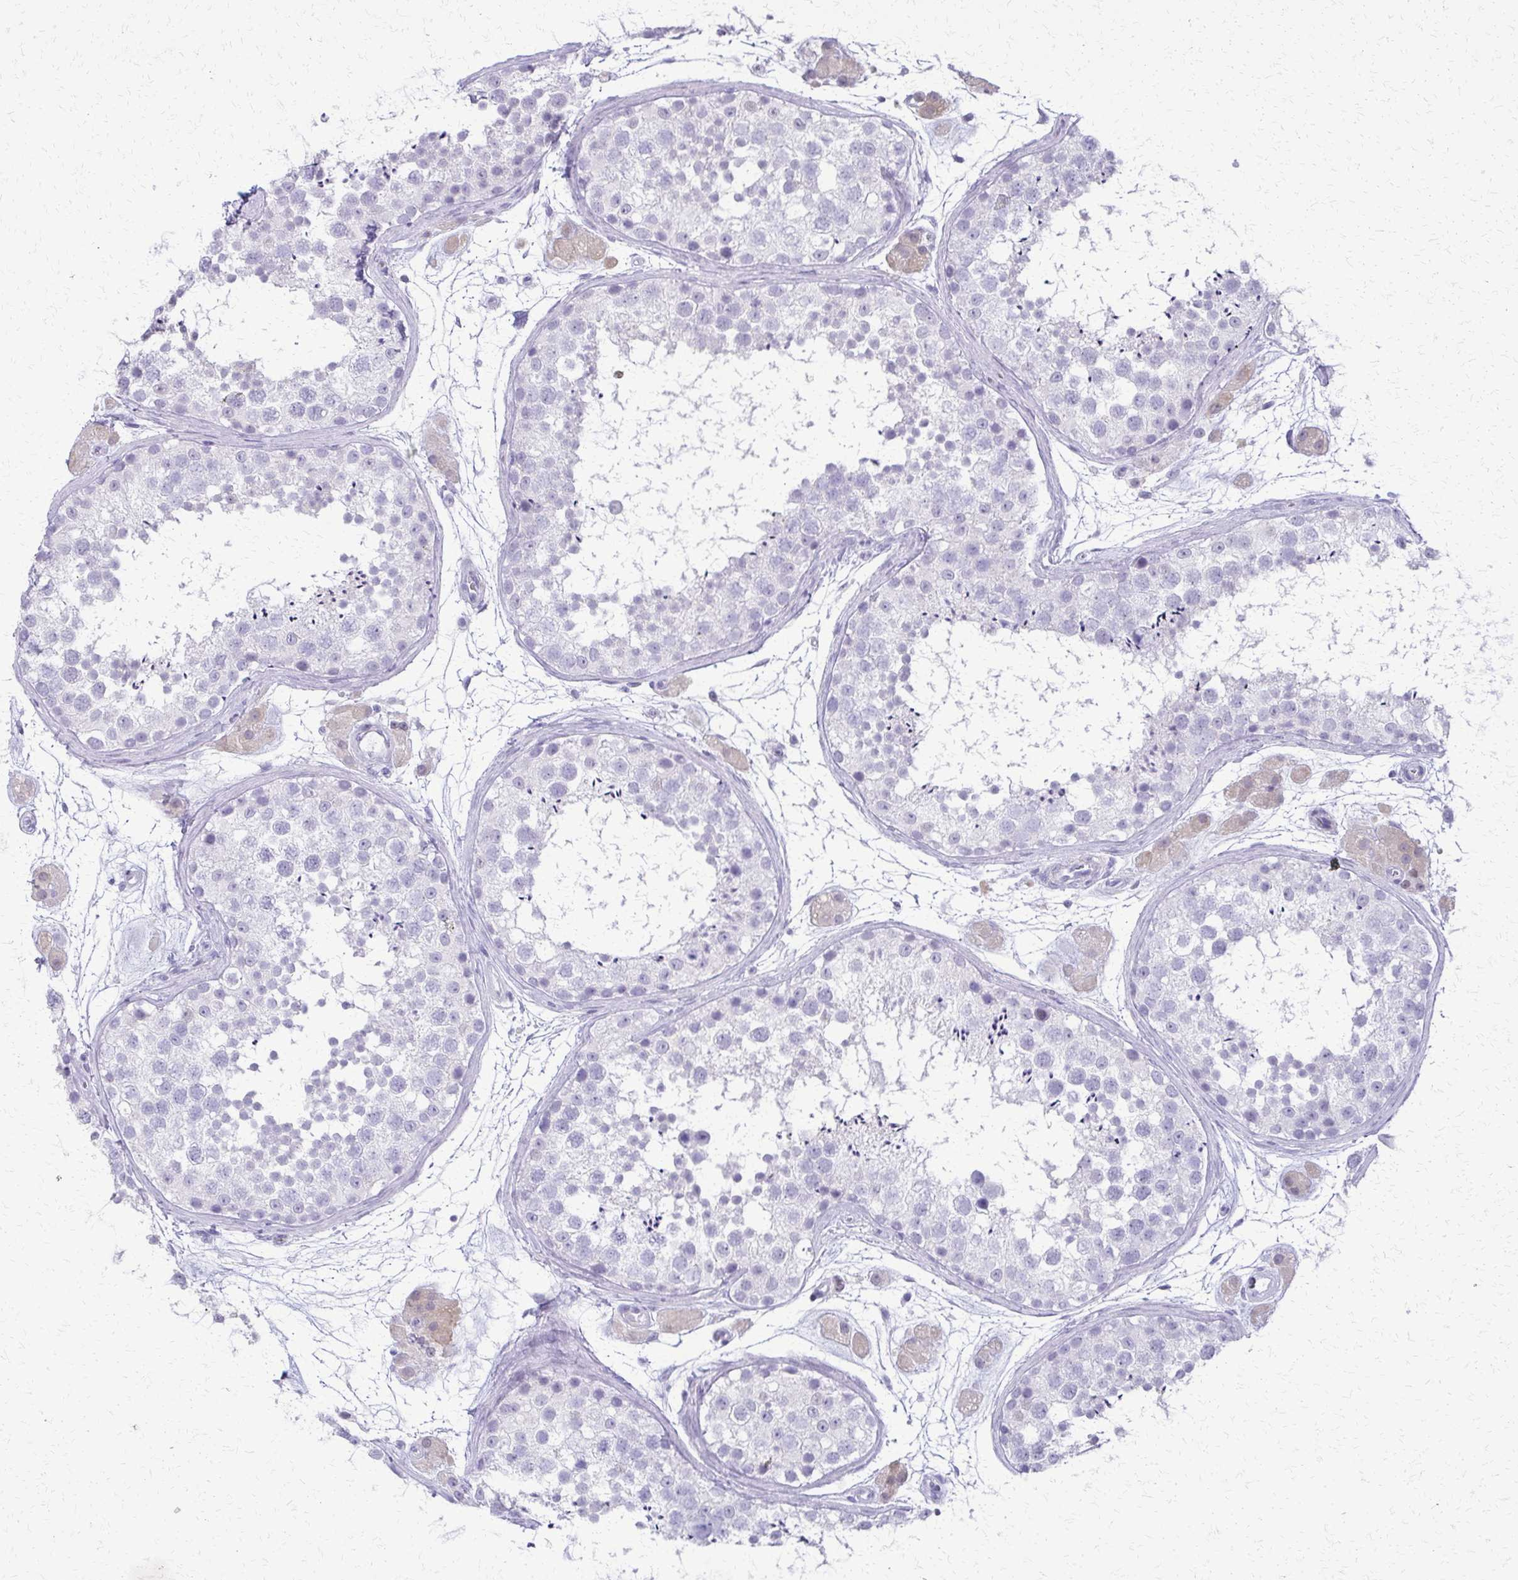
{"staining": {"intensity": "negative", "quantity": "none", "location": "none"}, "tissue": "testis", "cell_type": "Cells in seminiferous ducts", "image_type": "normal", "snomed": [{"axis": "morphology", "description": "Normal tissue, NOS"}, {"axis": "topography", "description": "Testis"}], "caption": "This is an IHC image of normal testis. There is no expression in cells in seminiferous ducts.", "gene": "FAM162B", "patient": {"sex": "male", "age": 41}}